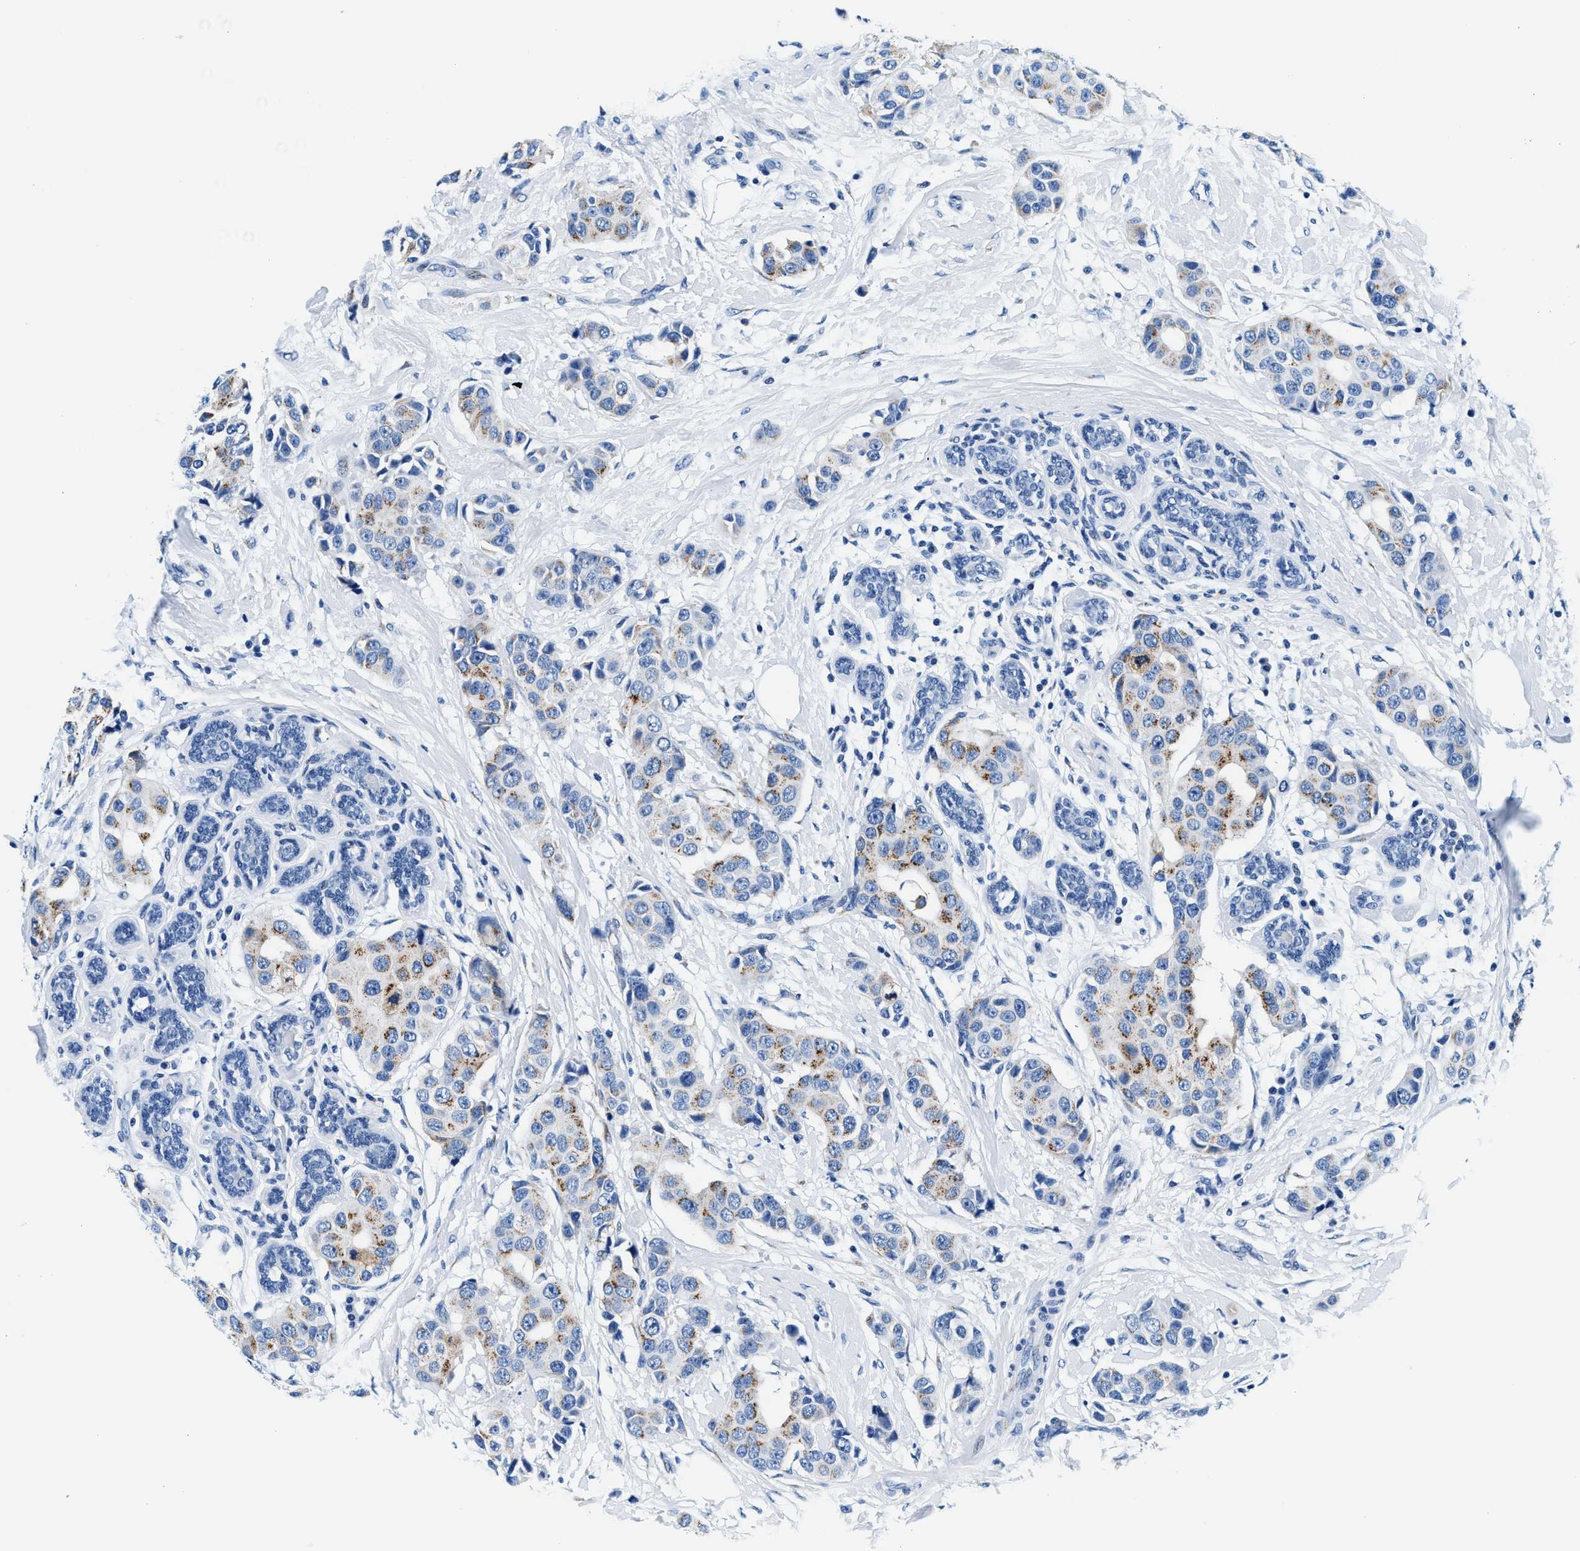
{"staining": {"intensity": "moderate", "quantity": "<25%", "location": "cytoplasmic/membranous"}, "tissue": "breast cancer", "cell_type": "Tumor cells", "image_type": "cancer", "snomed": [{"axis": "morphology", "description": "Normal tissue, NOS"}, {"axis": "morphology", "description": "Duct carcinoma"}, {"axis": "topography", "description": "Breast"}], "caption": "A histopathology image showing moderate cytoplasmic/membranous staining in approximately <25% of tumor cells in infiltrating ductal carcinoma (breast), as visualized by brown immunohistochemical staining.", "gene": "VPS53", "patient": {"sex": "female", "age": 39}}